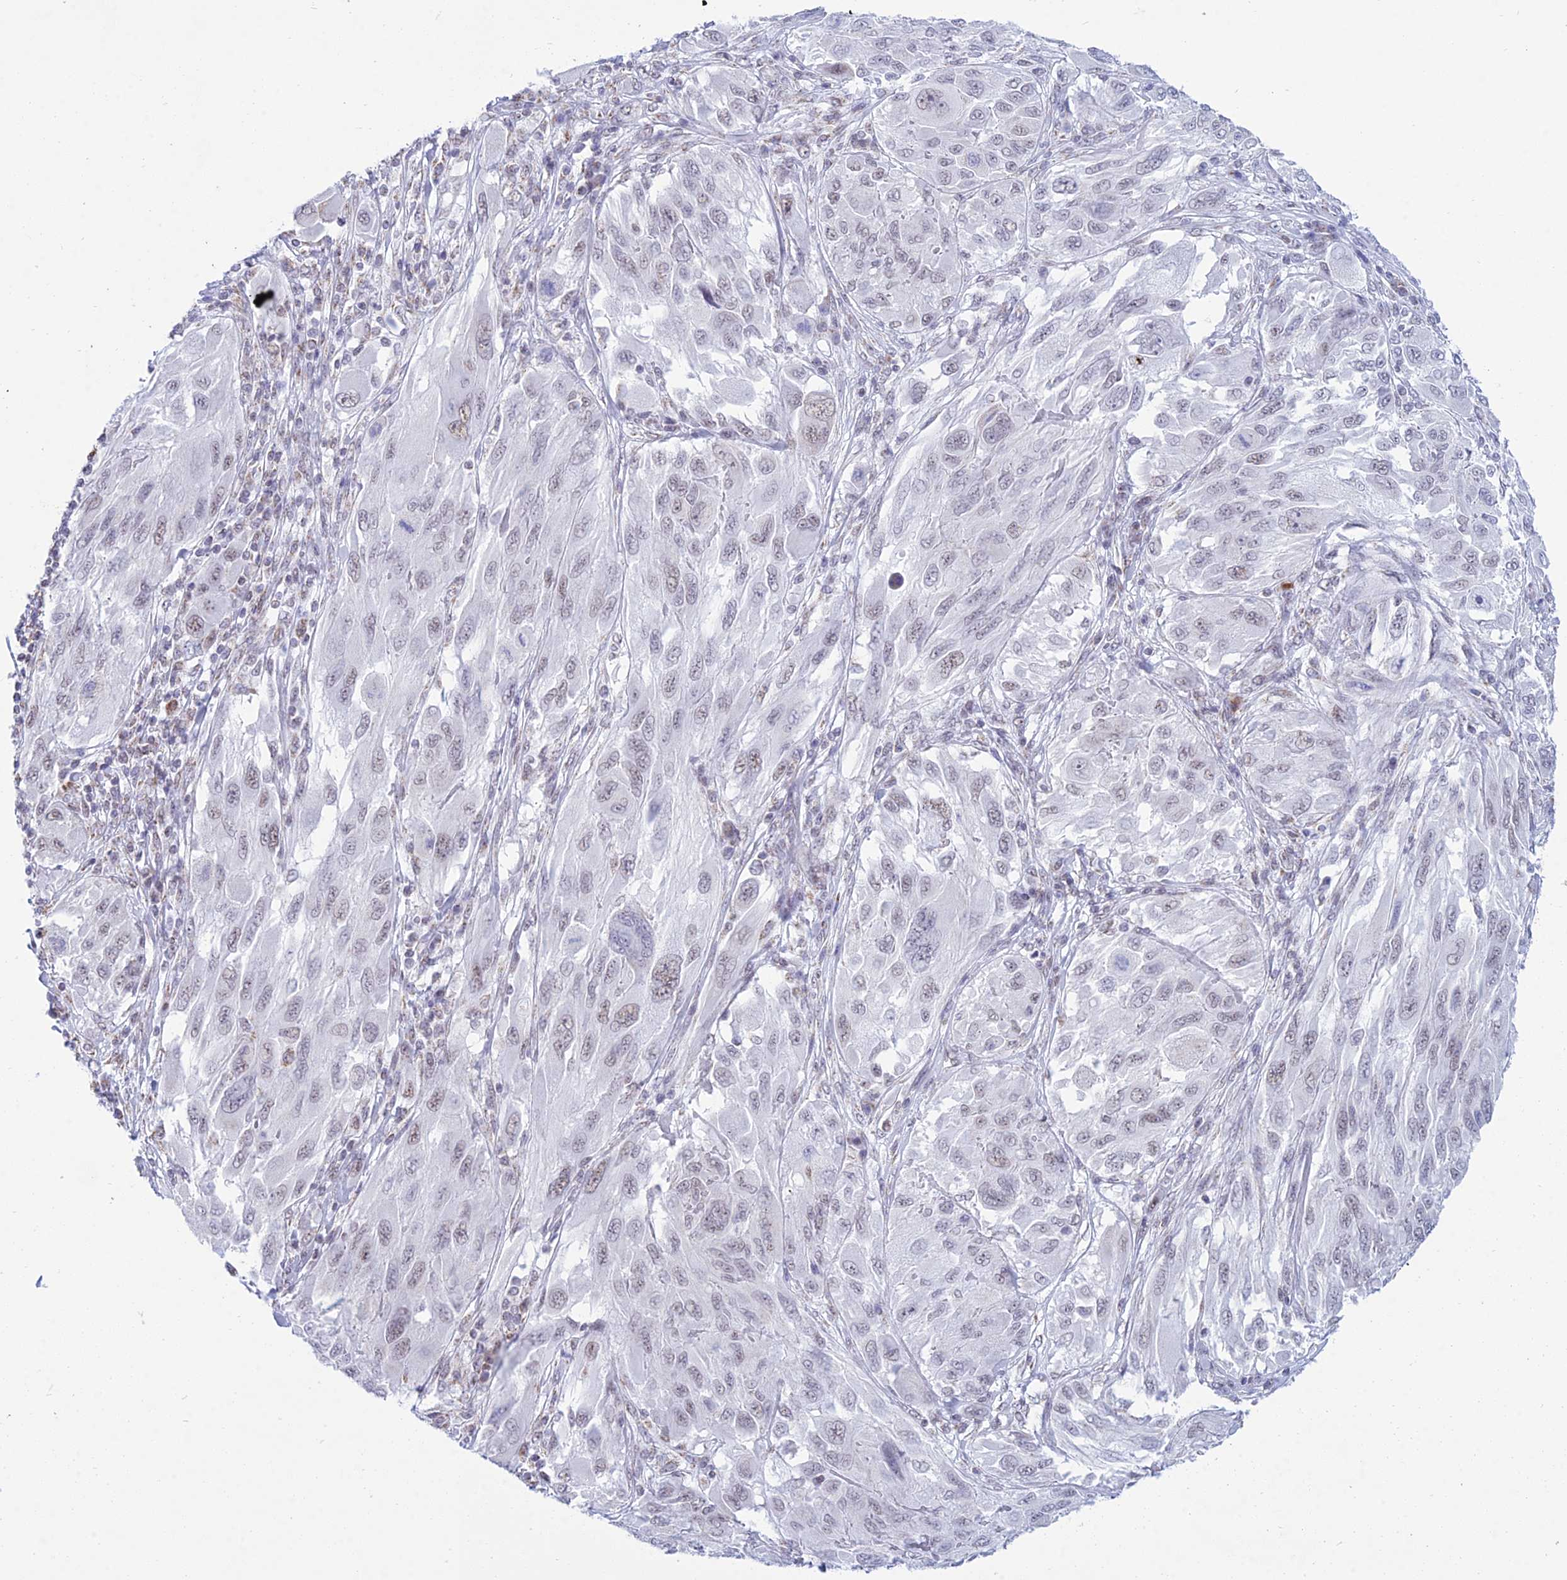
{"staining": {"intensity": "weak", "quantity": "<25%", "location": "nuclear"}, "tissue": "melanoma", "cell_type": "Tumor cells", "image_type": "cancer", "snomed": [{"axis": "morphology", "description": "Malignant melanoma, NOS"}, {"axis": "topography", "description": "Skin"}], "caption": "Tumor cells are negative for brown protein staining in malignant melanoma.", "gene": "KLF14", "patient": {"sex": "female", "age": 91}}